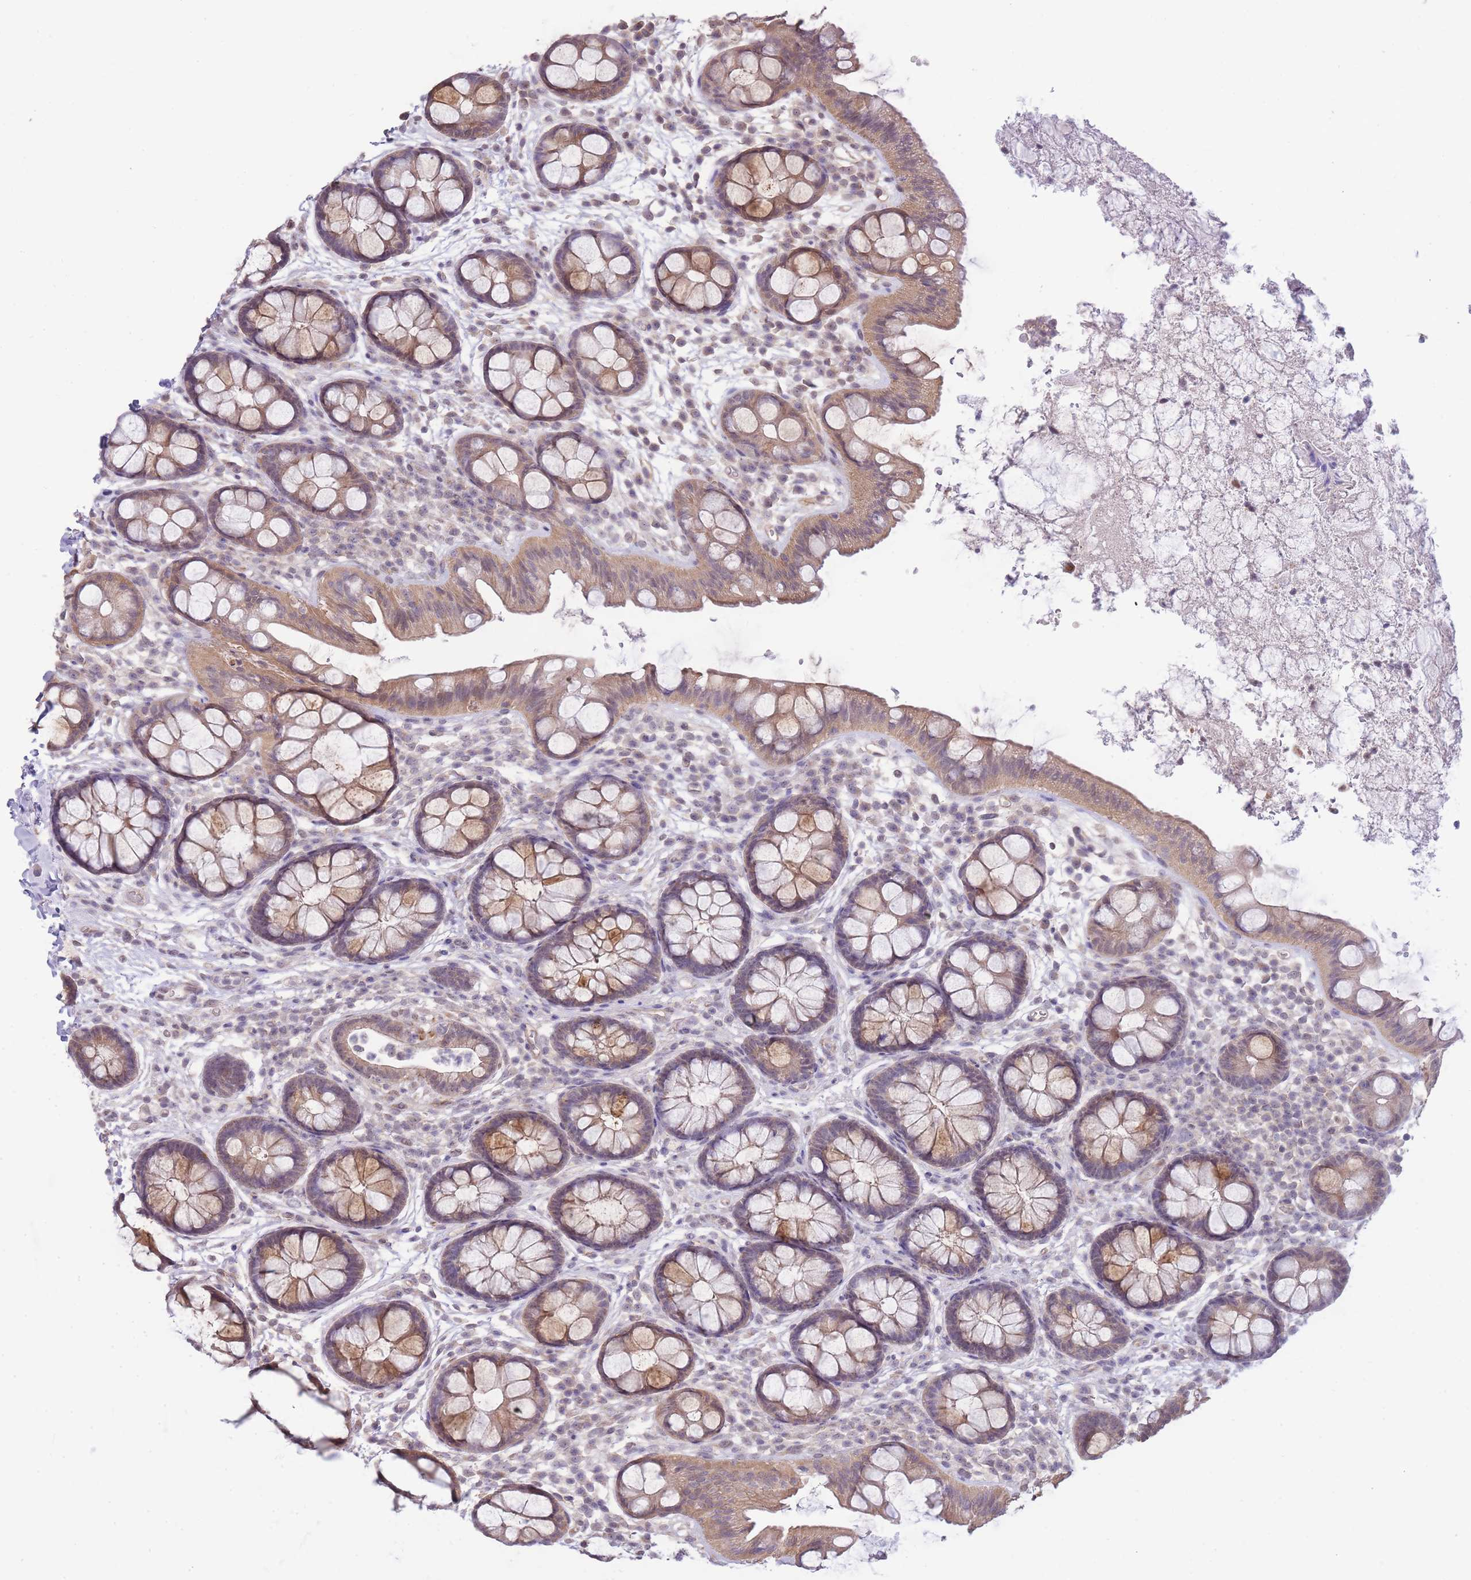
{"staining": {"intensity": "moderate", "quantity": "25%-75%", "location": "cytoplasmic/membranous,nuclear"}, "tissue": "rectum", "cell_type": "Glandular cells", "image_type": "normal", "snomed": [{"axis": "morphology", "description": "Normal tissue, NOS"}, {"axis": "topography", "description": "Rectum"}, {"axis": "topography", "description": "Peripheral nerve tissue"}], "caption": "Immunohistochemical staining of unremarkable rectum exhibits 25%-75% levels of moderate cytoplasmic/membranous,nuclear protein positivity in about 25%-75% of glandular cells.", "gene": "C19orf25", "patient": {"sex": "female", "age": 69}}